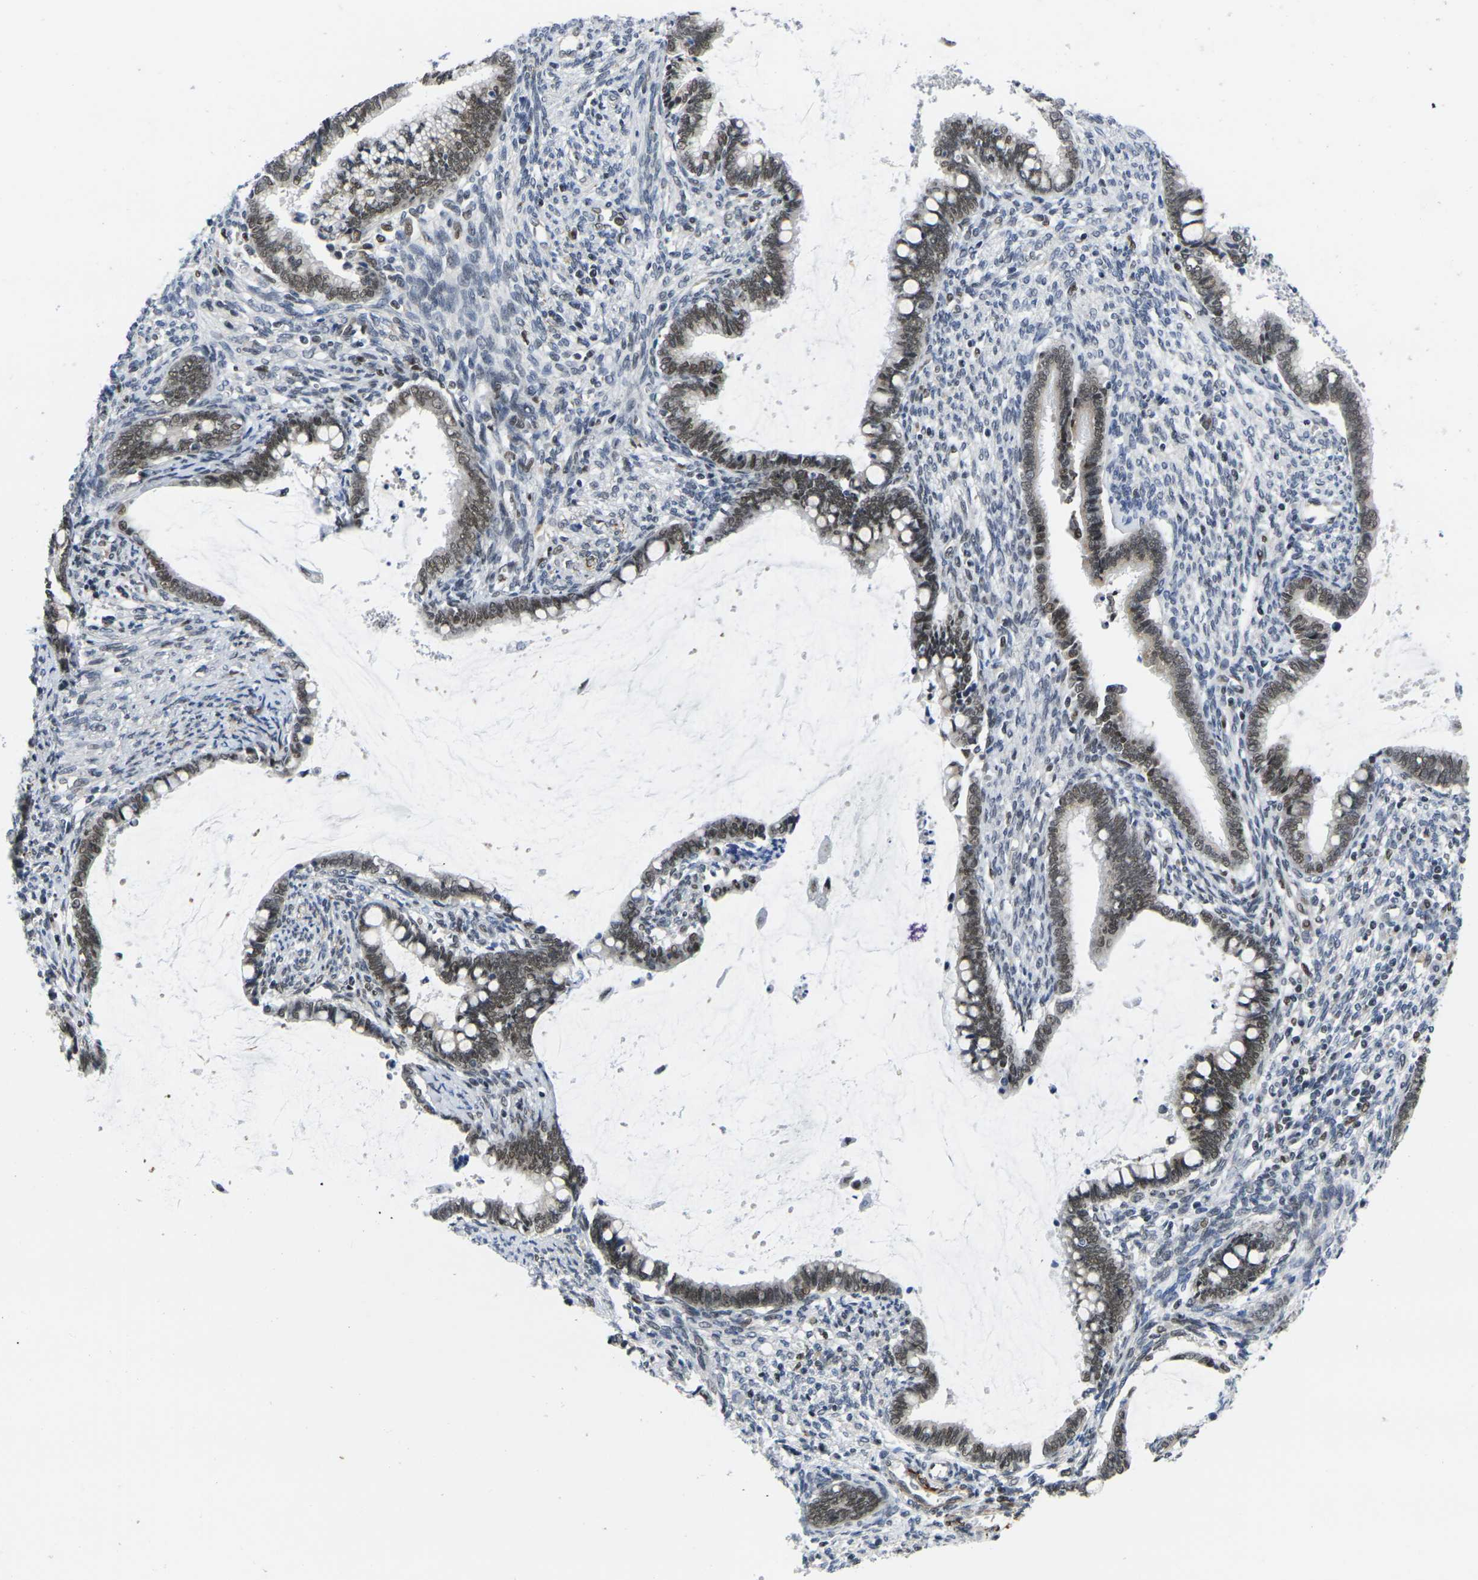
{"staining": {"intensity": "moderate", "quantity": ">75%", "location": "nuclear"}, "tissue": "cervical cancer", "cell_type": "Tumor cells", "image_type": "cancer", "snomed": [{"axis": "morphology", "description": "Adenocarcinoma, NOS"}, {"axis": "topography", "description": "Cervix"}], "caption": "Immunohistochemical staining of human cervical cancer (adenocarcinoma) exhibits moderate nuclear protein staining in about >75% of tumor cells.", "gene": "RBM7", "patient": {"sex": "female", "age": 44}}